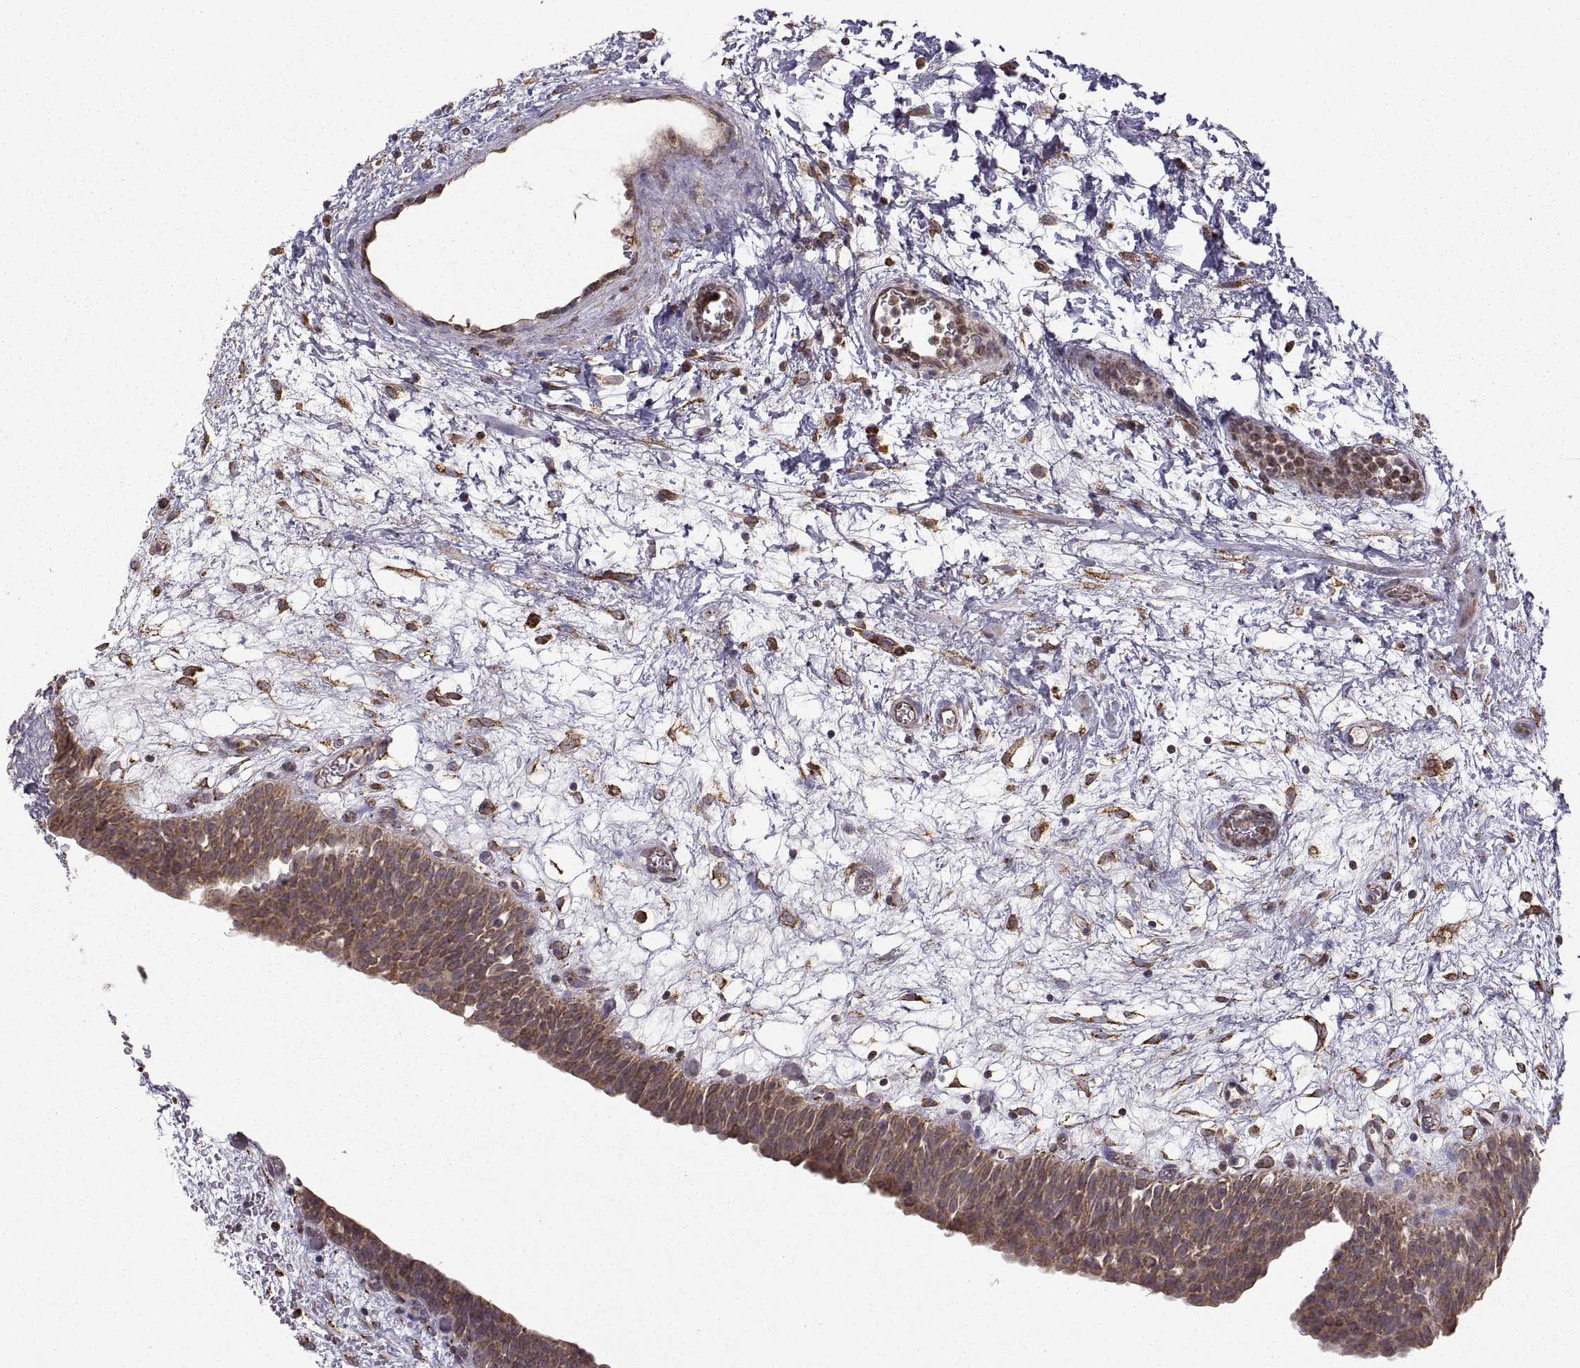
{"staining": {"intensity": "moderate", "quantity": "25%-75%", "location": "cytoplasmic/membranous"}, "tissue": "urinary bladder", "cell_type": "Urothelial cells", "image_type": "normal", "snomed": [{"axis": "morphology", "description": "Normal tissue, NOS"}, {"axis": "topography", "description": "Urinary bladder"}], "caption": "High-magnification brightfield microscopy of unremarkable urinary bladder stained with DAB (brown) and counterstained with hematoxylin (blue). urothelial cells exhibit moderate cytoplasmic/membranous positivity is seen in approximately25%-75% of cells.", "gene": "PDIA3", "patient": {"sex": "male", "age": 76}}